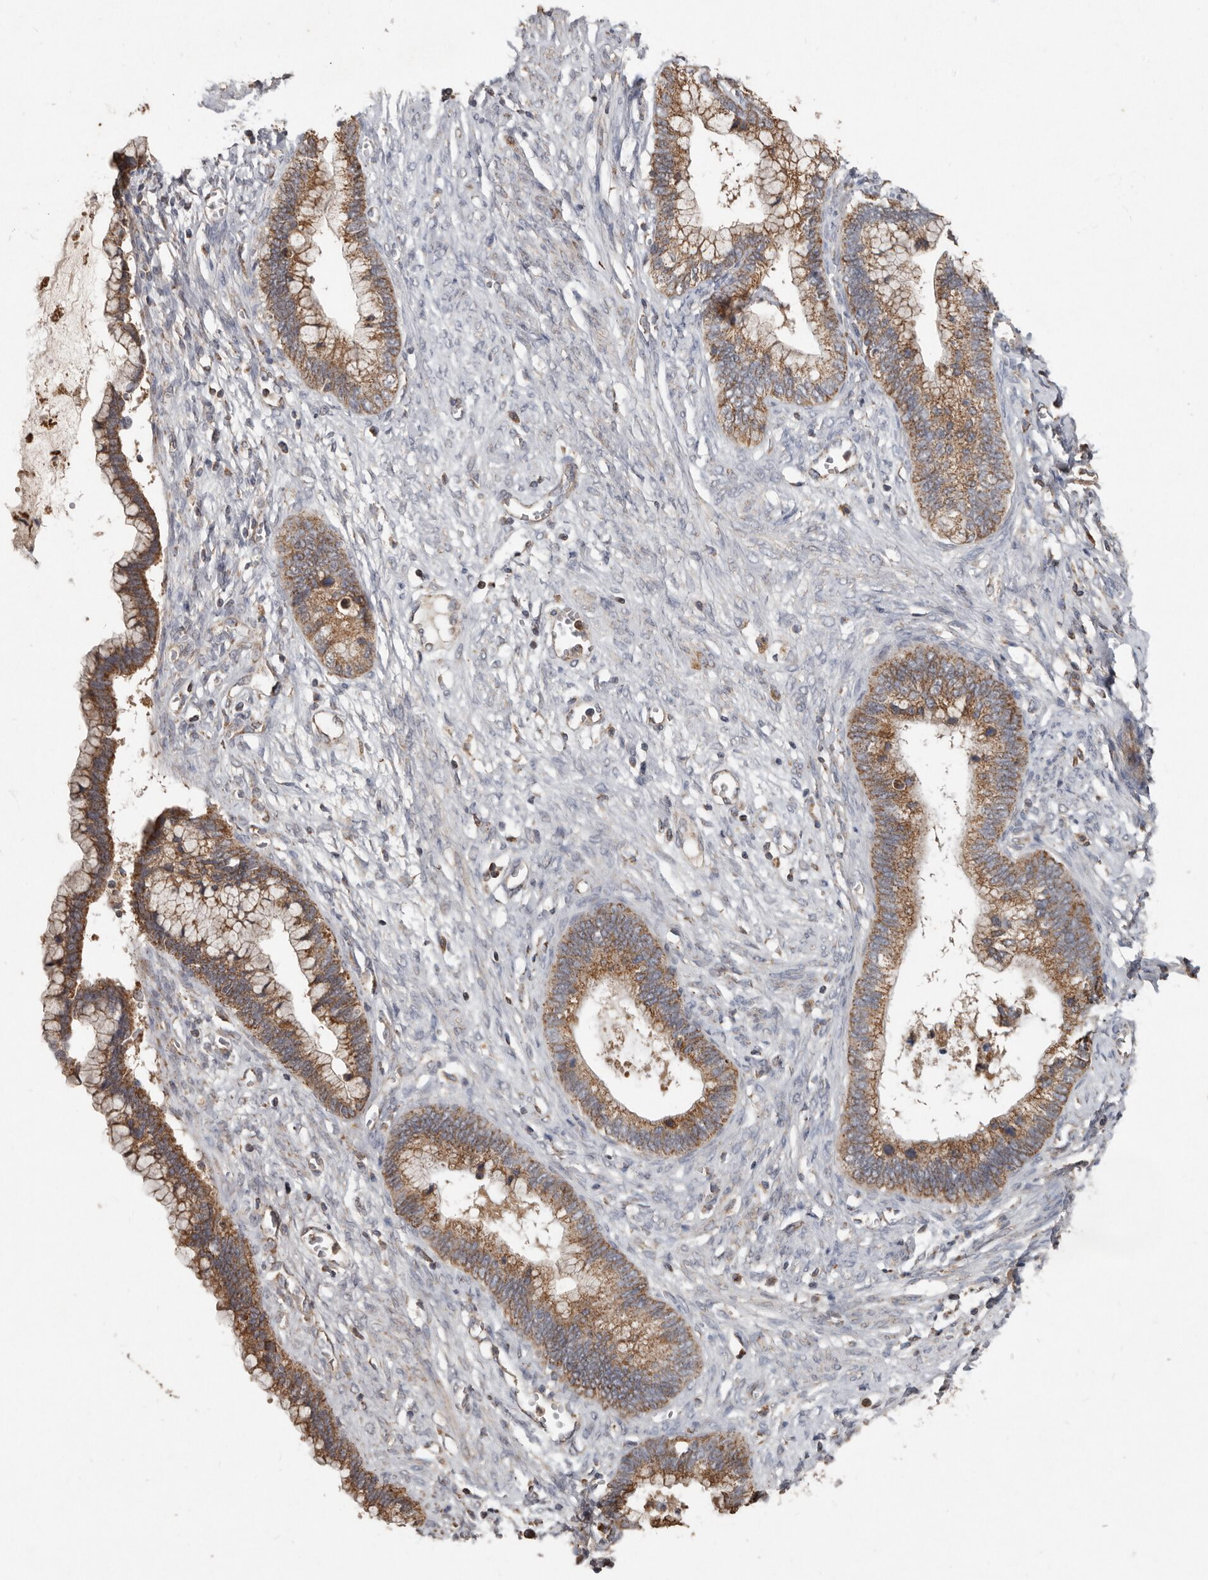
{"staining": {"intensity": "moderate", "quantity": ">75%", "location": "cytoplasmic/membranous"}, "tissue": "cervical cancer", "cell_type": "Tumor cells", "image_type": "cancer", "snomed": [{"axis": "morphology", "description": "Adenocarcinoma, NOS"}, {"axis": "topography", "description": "Cervix"}], "caption": "Immunohistochemistry (DAB (3,3'-diaminobenzidine)) staining of human adenocarcinoma (cervical) shows moderate cytoplasmic/membranous protein expression in approximately >75% of tumor cells. (IHC, brightfield microscopy, high magnification).", "gene": "KIF26B", "patient": {"sex": "female", "age": 44}}